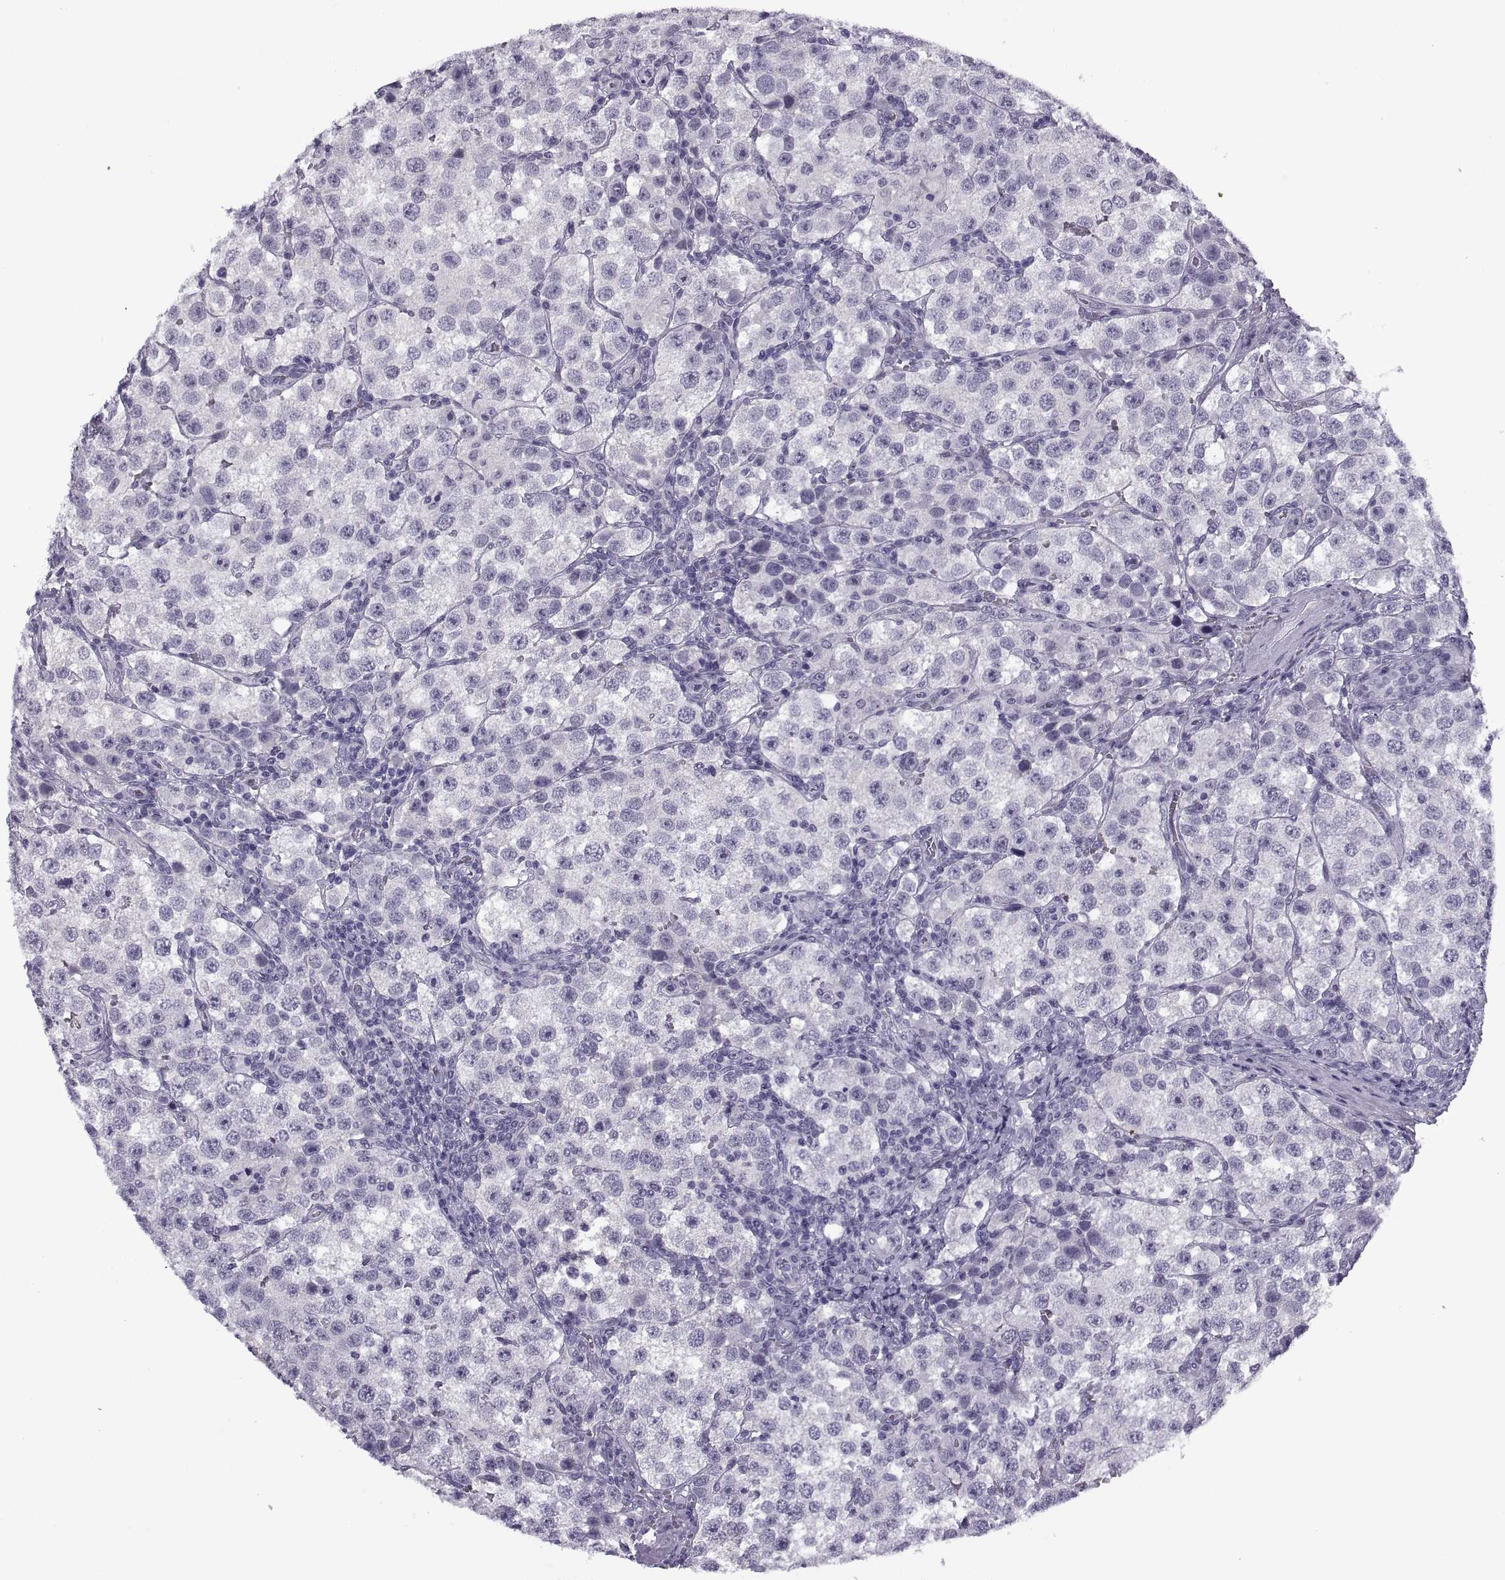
{"staining": {"intensity": "negative", "quantity": "none", "location": "none"}, "tissue": "testis cancer", "cell_type": "Tumor cells", "image_type": "cancer", "snomed": [{"axis": "morphology", "description": "Seminoma, NOS"}, {"axis": "topography", "description": "Testis"}], "caption": "Immunohistochemical staining of human testis seminoma displays no significant staining in tumor cells.", "gene": "TBC1D3G", "patient": {"sex": "male", "age": 37}}